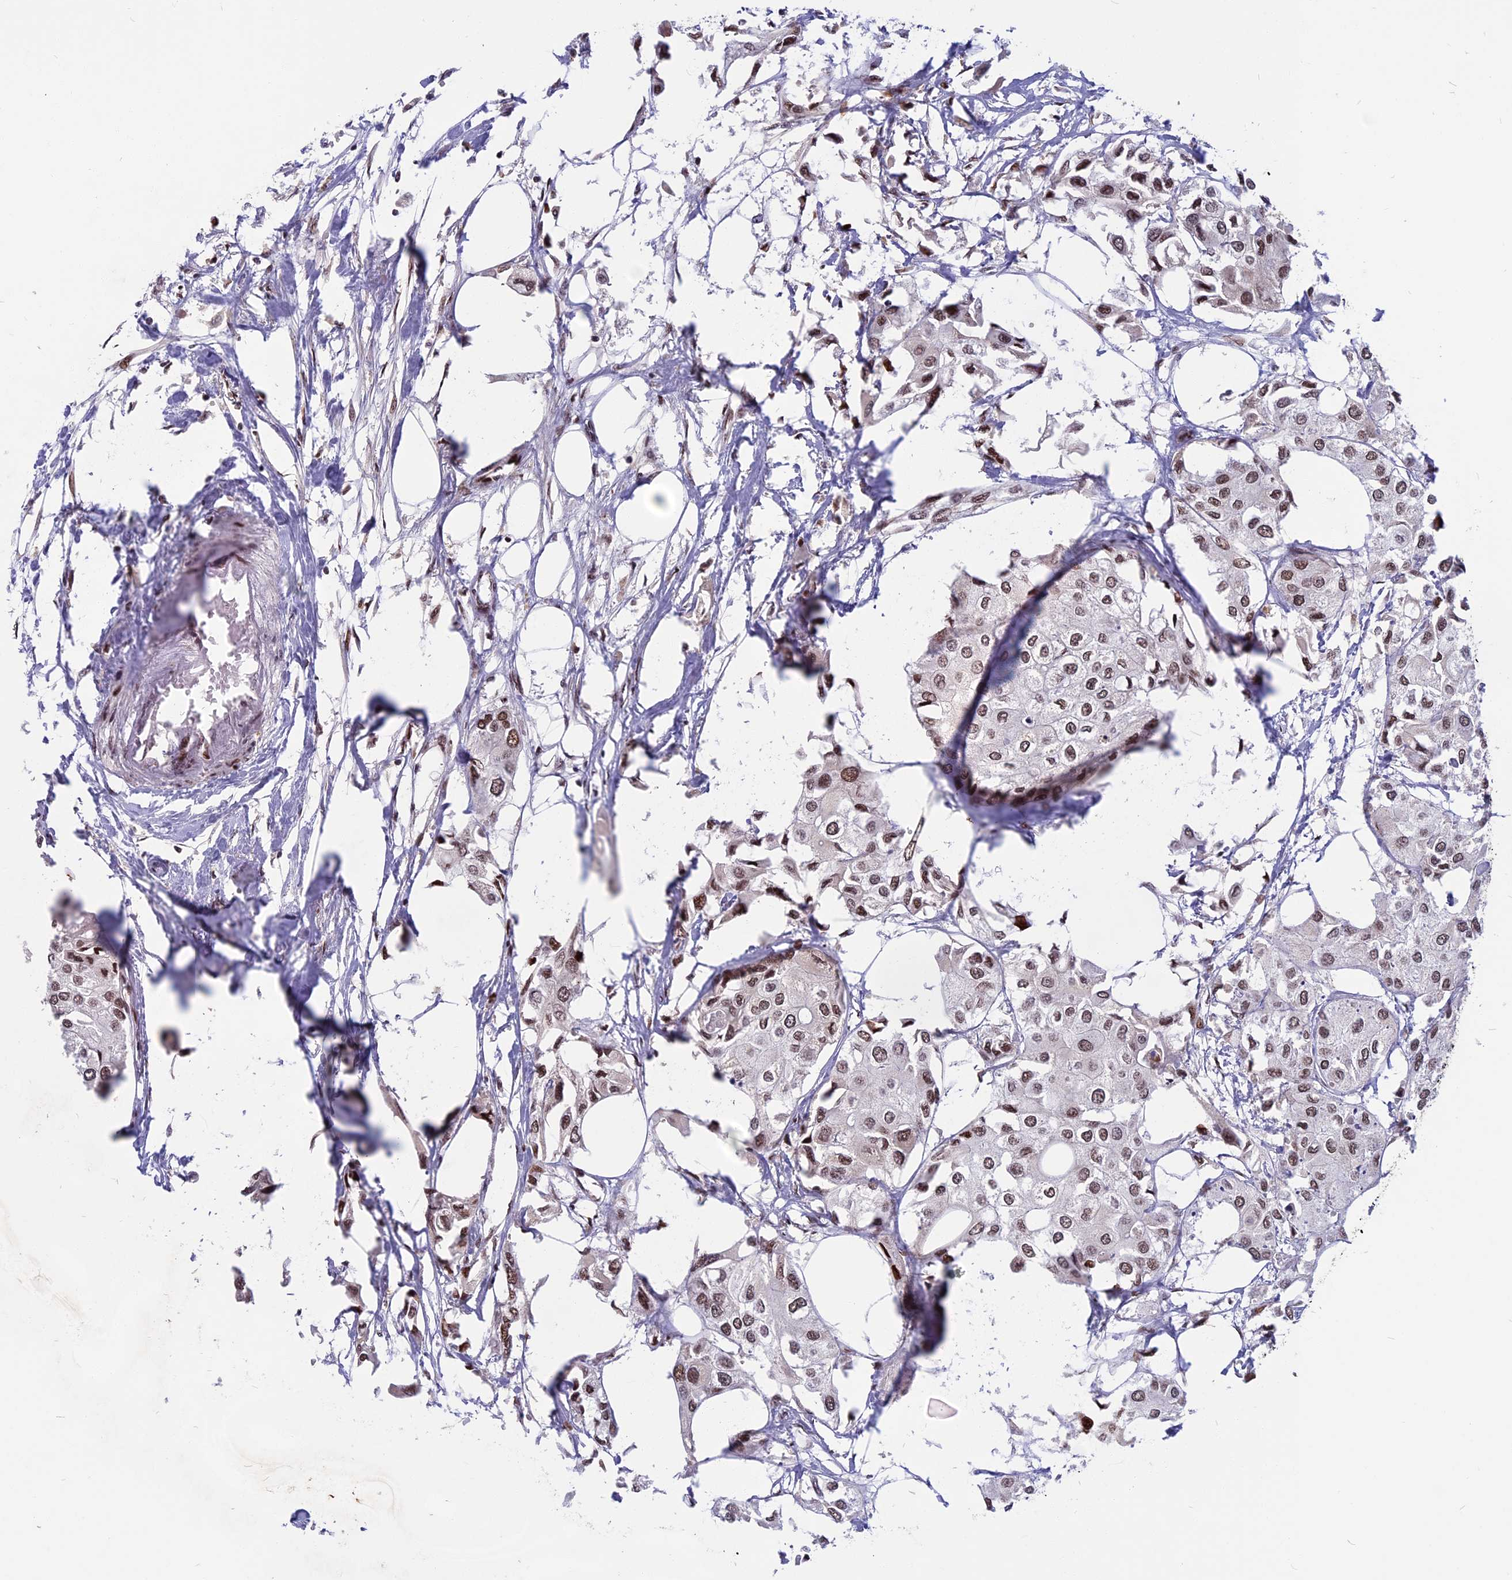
{"staining": {"intensity": "moderate", "quantity": ">75%", "location": "nuclear"}, "tissue": "urothelial cancer", "cell_type": "Tumor cells", "image_type": "cancer", "snomed": [{"axis": "morphology", "description": "Urothelial carcinoma, High grade"}, {"axis": "topography", "description": "Urinary bladder"}], "caption": "Human urothelial cancer stained with a protein marker exhibits moderate staining in tumor cells.", "gene": "CDC7", "patient": {"sex": "male", "age": 64}}